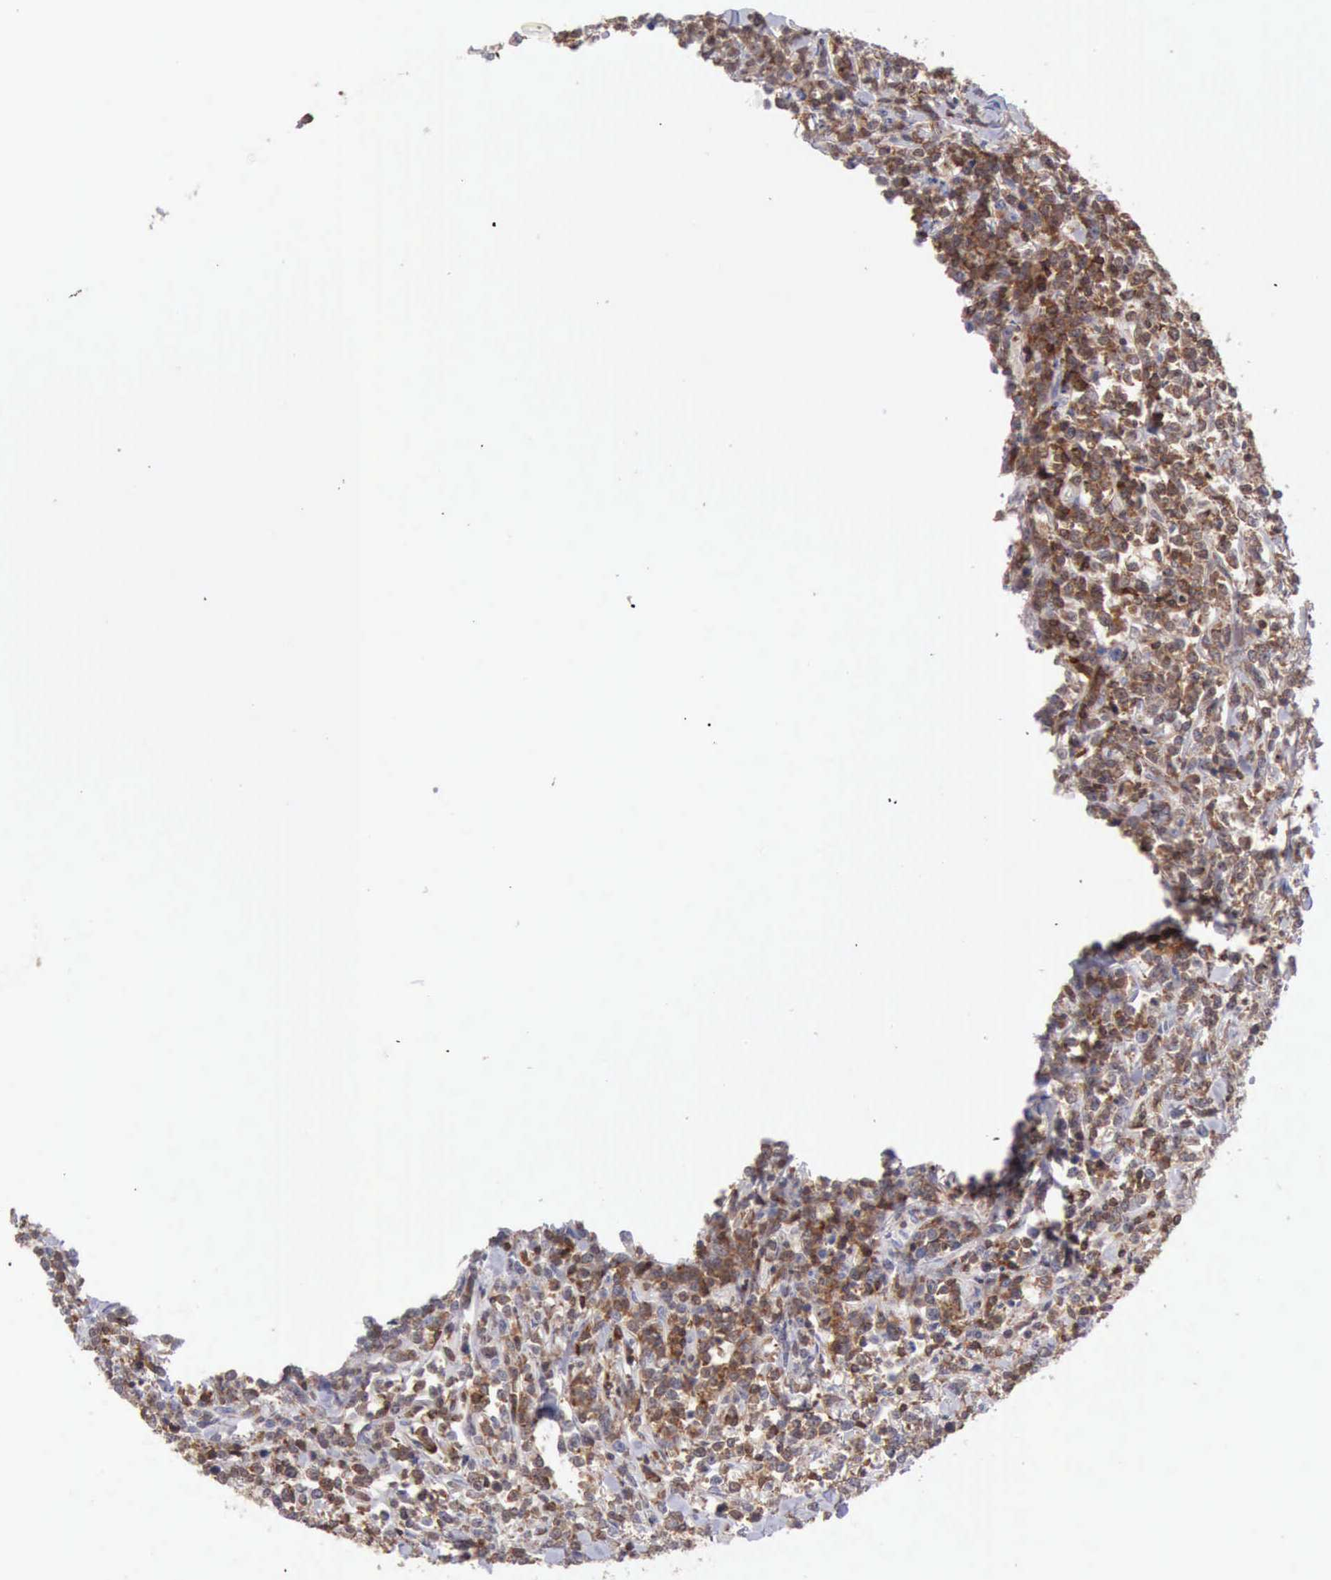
{"staining": {"intensity": "moderate", "quantity": ">75%", "location": "cytoplasmic/membranous"}, "tissue": "lymphoma", "cell_type": "Tumor cells", "image_type": "cancer", "snomed": [{"axis": "morphology", "description": "Malignant lymphoma, non-Hodgkin's type, High grade"}, {"axis": "topography", "description": "Small intestine"}, {"axis": "topography", "description": "Colon"}], "caption": "Immunohistochemistry image of neoplastic tissue: malignant lymphoma, non-Hodgkin's type (high-grade) stained using immunohistochemistry shows medium levels of moderate protein expression localized specifically in the cytoplasmic/membranous of tumor cells, appearing as a cytoplasmic/membranous brown color.", "gene": "SASH3", "patient": {"sex": "male", "age": 8}}